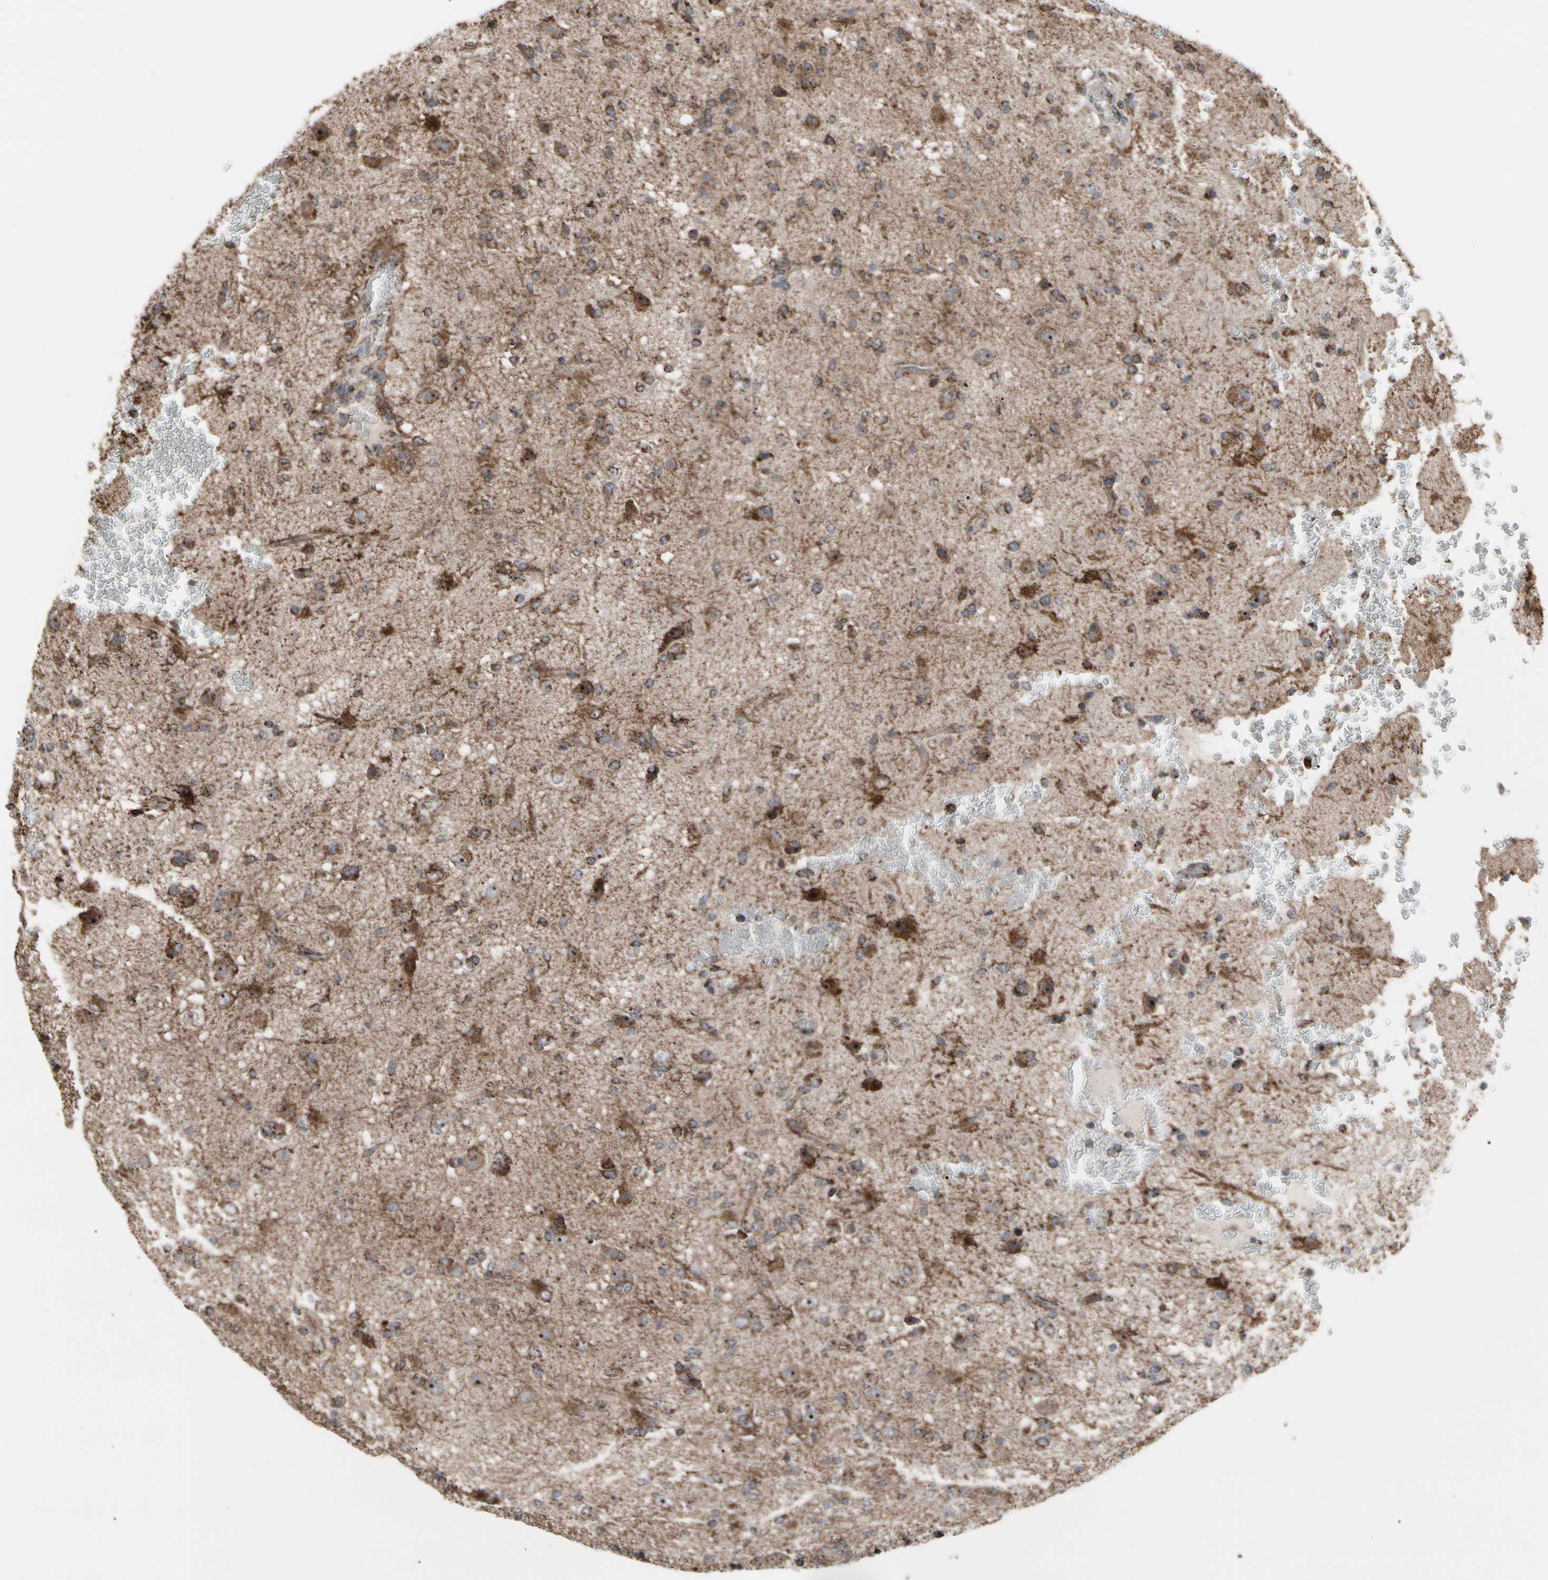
{"staining": {"intensity": "moderate", "quantity": ">75%", "location": "cytoplasmic/membranous"}, "tissue": "glioma", "cell_type": "Tumor cells", "image_type": "cancer", "snomed": [{"axis": "morphology", "description": "Glioma, malignant, High grade"}, {"axis": "topography", "description": "Brain"}], "caption": "Immunohistochemistry image of neoplastic tissue: human high-grade glioma (malignant) stained using immunohistochemistry (IHC) shows medium levels of moderate protein expression localized specifically in the cytoplasmic/membranous of tumor cells, appearing as a cytoplasmic/membranous brown color.", "gene": "FAM110B", "patient": {"sex": "male", "age": 71}}